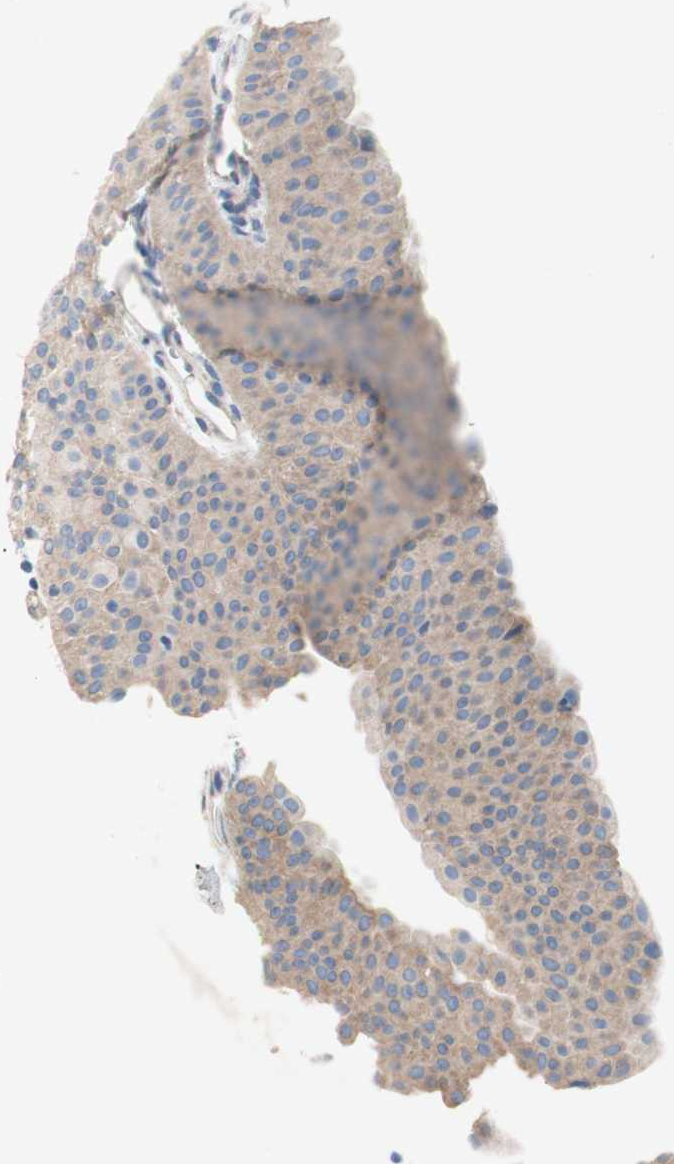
{"staining": {"intensity": "weak", "quantity": "25%-75%", "location": "cytoplasmic/membranous"}, "tissue": "urothelial cancer", "cell_type": "Tumor cells", "image_type": "cancer", "snomed": [{"axis": "morphology", "description": "Urothelial carcinoma, Low grade"}, {"axis": "topography", "description": "Urinary bladder"}], "caption": "Immunohistochemistry (IHC) (DAB (3,3'-diaminobenzidine)) staining of human urothelial cancer displays weak cytoplasmic/membranous protein staining in about 25%-75% of tumor cells.", "gene": "TMIGD2", "patient": {"sex": "female", "age": 60}}